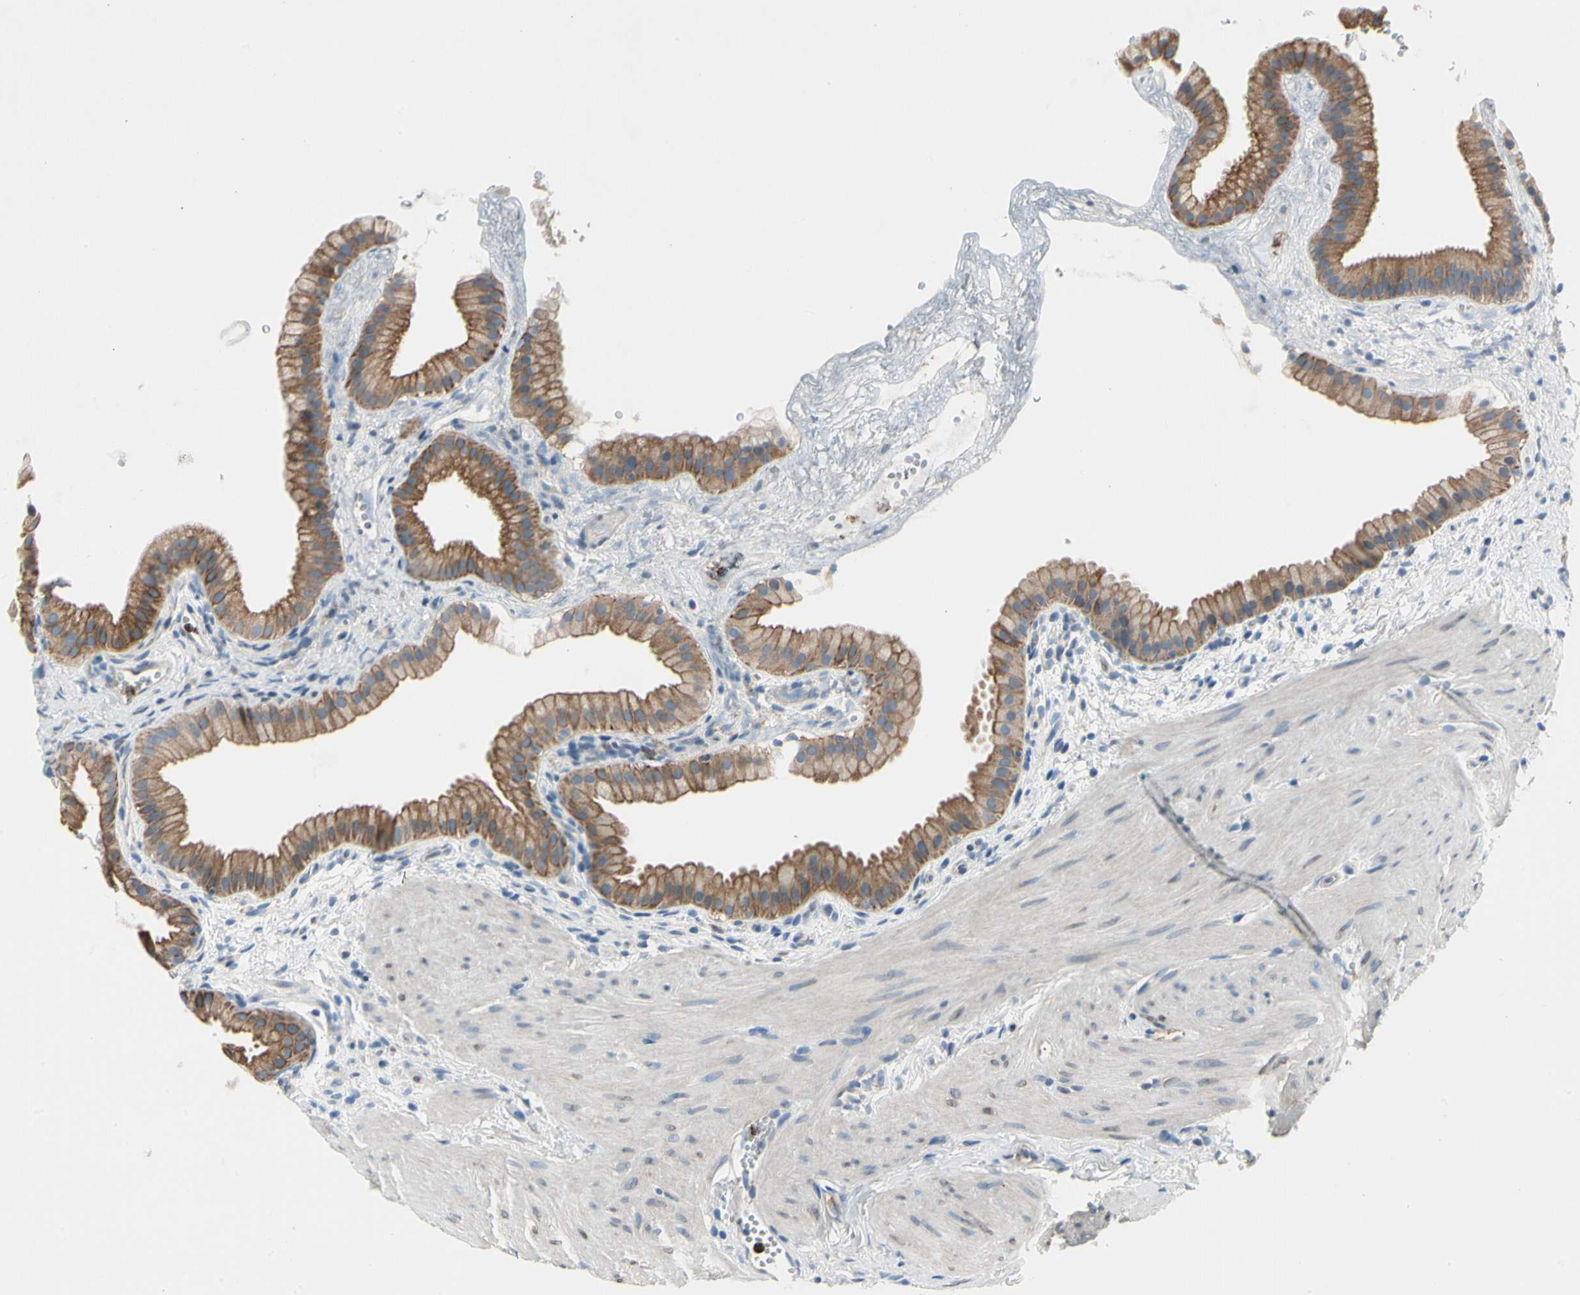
{"staining": {"intensity": "moderate", "quantity": ">75%", "location": "cytoplasmic/membranous"}, "tissue": "gallbladder", "cell_type": "Glandular cells", "image_type": "normal", "snomed": [{"axis": "morphology", "description": "Normal tissue, NOS"}, {"axis": "topography", "description": "Gallbladder"}], "caption": "Approximately >75% of glandular cells in normal gallbladder exhibit moderate cytoplasmic/membranous protein staining as visualized by brown immunohistochemical staining.", "gene": "HJURP", "patient": {"sex": "female", "age": 64}}